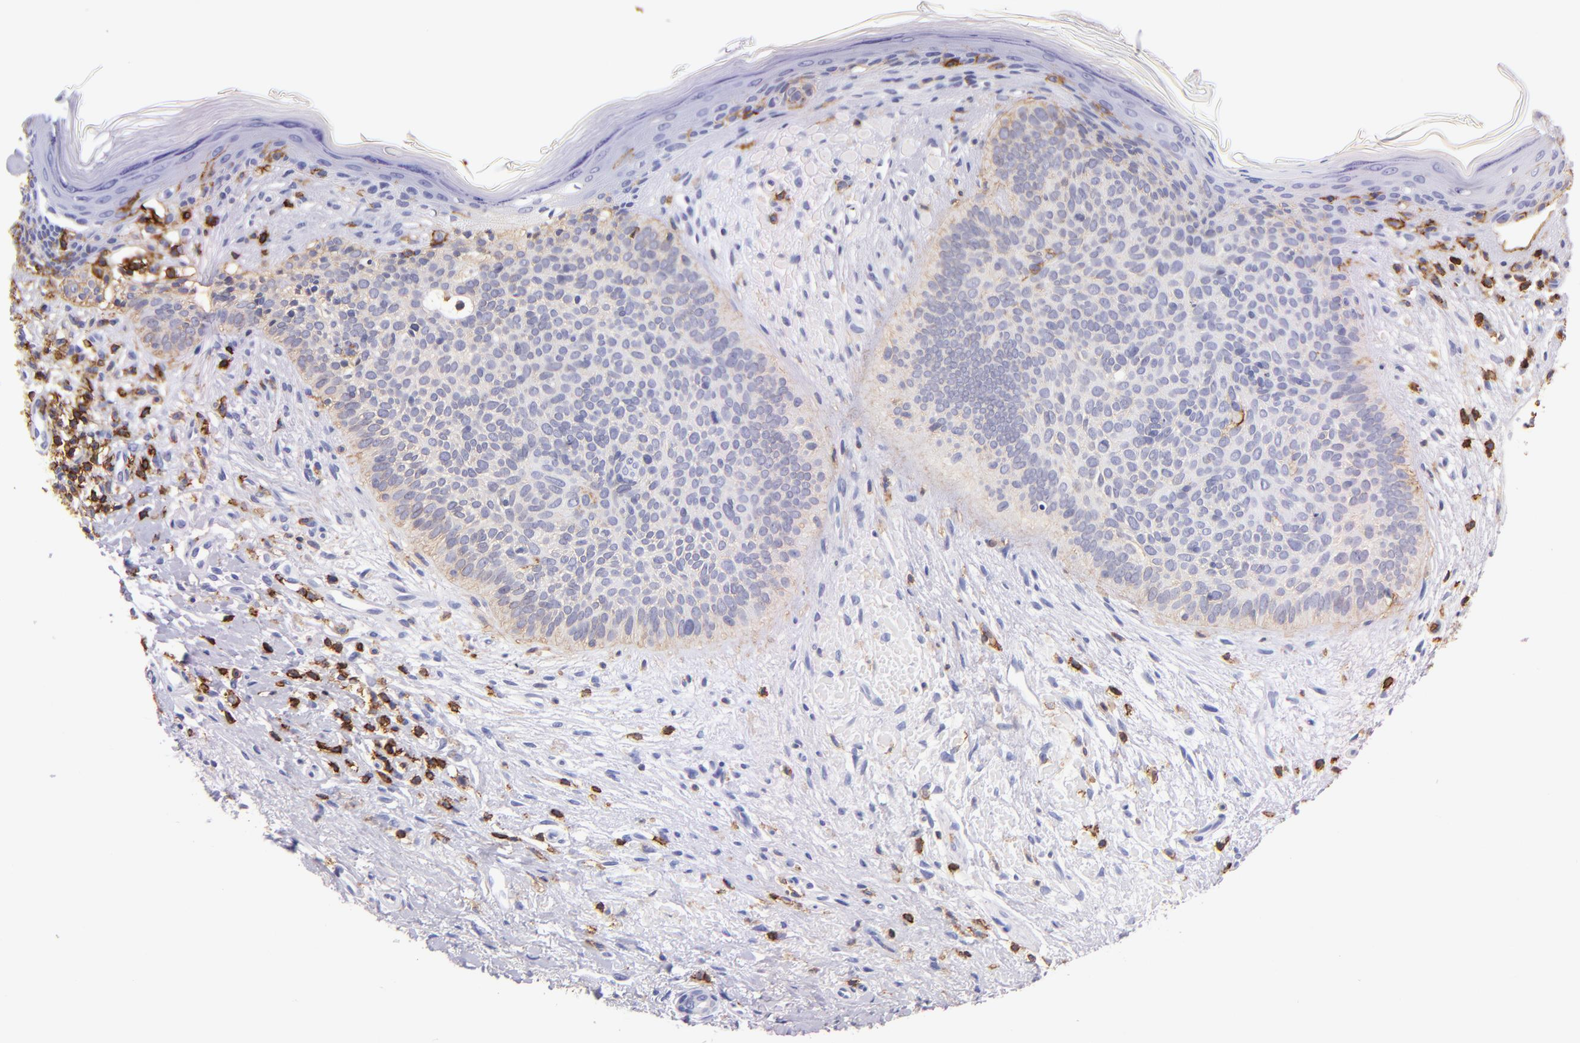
{"staining": {"intensity": "weak", "quantity": "<25%", "location": "cytoplasmic/membranous"}, "tissue": "skin cancer", "cell_type": "Tumor cells", "image_type": "cancer", "snomed": [{"axis": "morphology", "description": "Basal cell carcinoma"}, {"axis": "topography", "description": "Skin"}], "caption": "Tumor cells are negative for brown protein staining in skin cancer (basal cell carcinoma).", "gene": "SPN", "patient": {"sex": "female", "age": 78}}